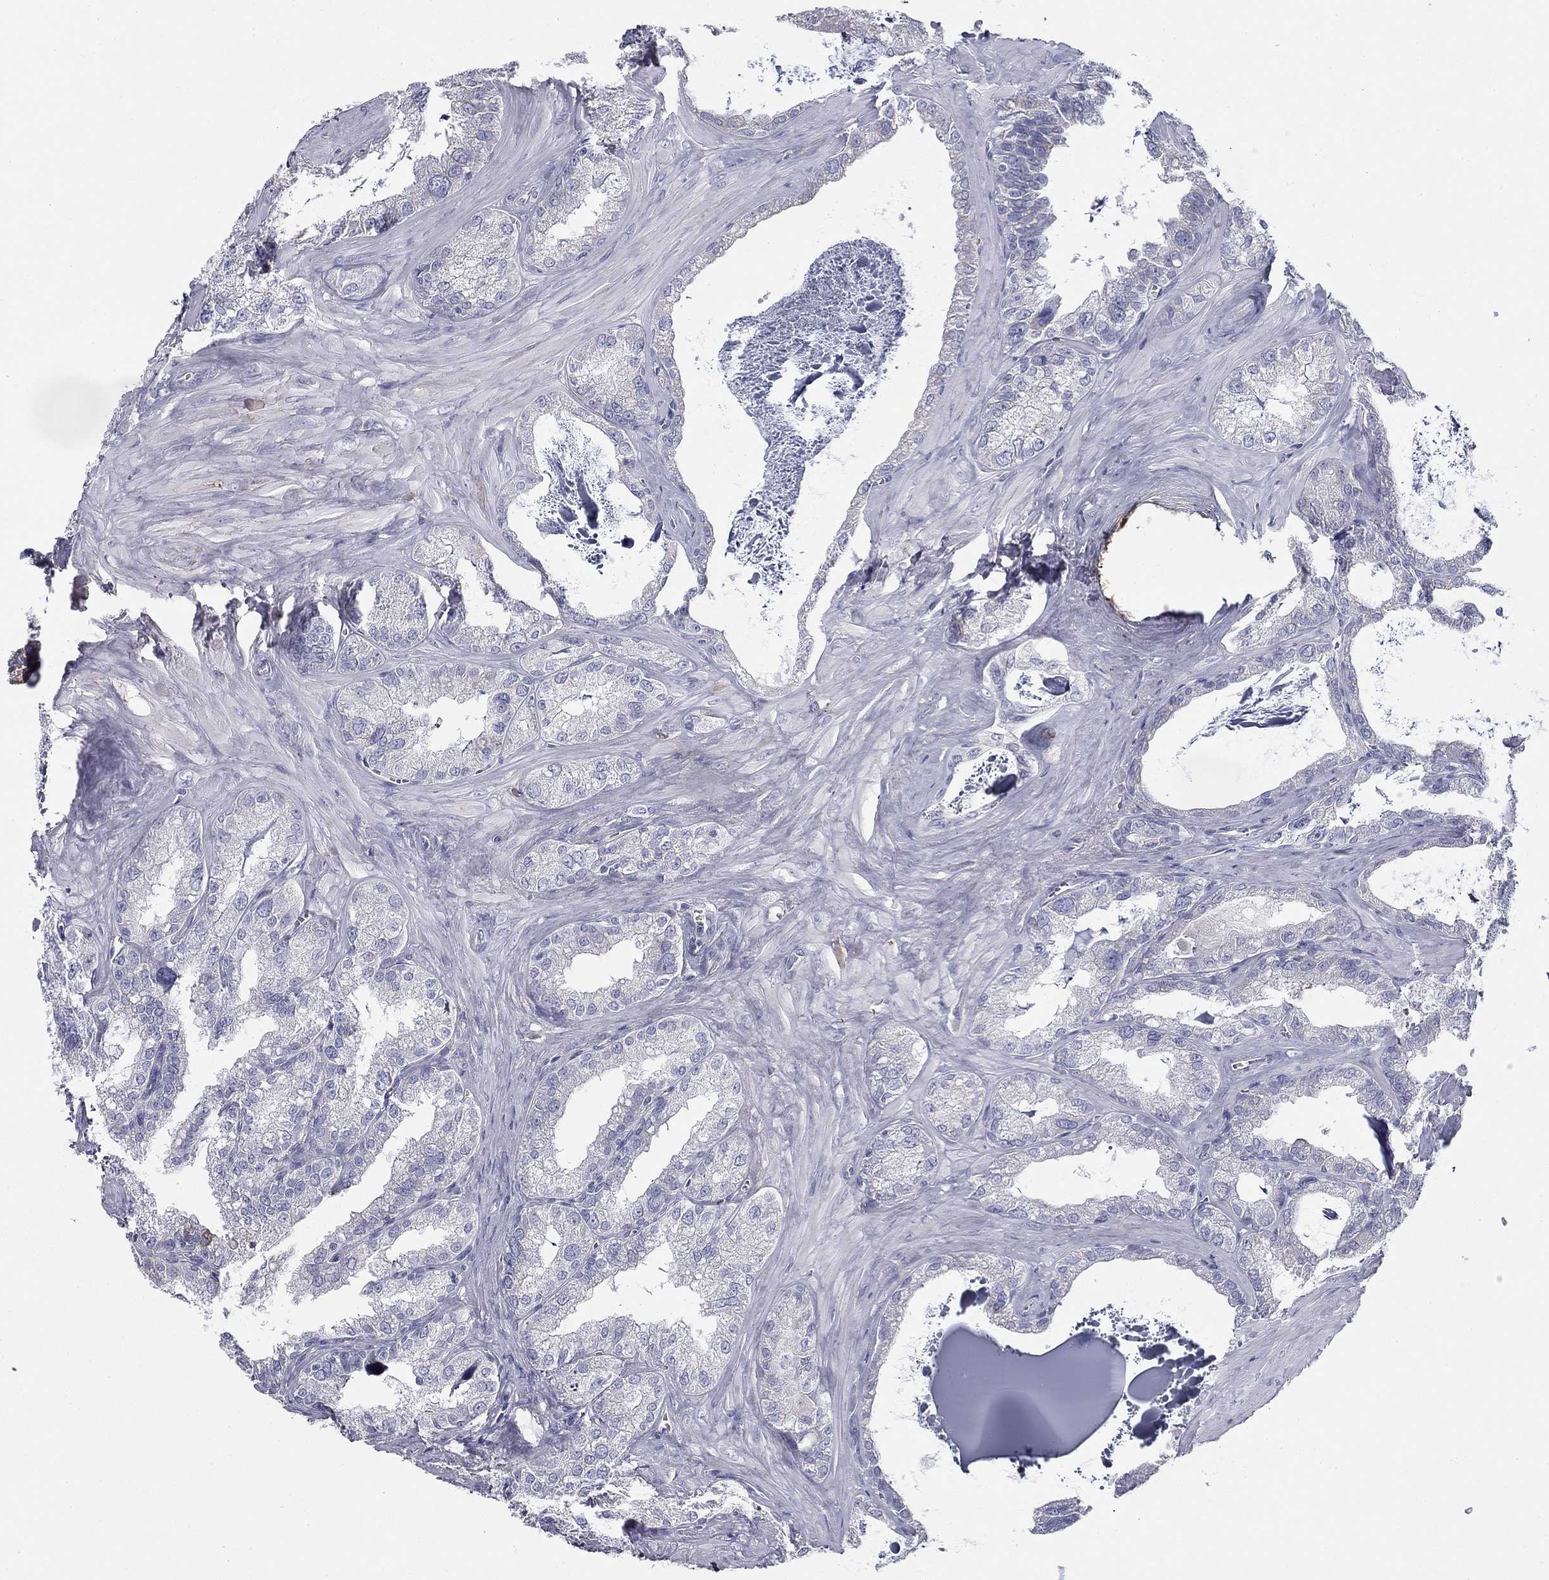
{"staining": {"intensity": "negative", "quantity": "none", "location": "none"}, "tissue": "seminal vesicle", "cell_type": "Glandular cells", "image_type": "normal", "snomed": [{"axis": "morphology", "description": "Normal tissue, NOS"}, {"axis": "topography", "description": "Seminal veicle"}], "caption": "Immunohistochemistry photomicrograph of normal human seminal vesicle stained for a protein (brown), which reveals no staining in glandular cells.", "gene": "CPLX4", "patient": {"sex": "male", "age": 57}}